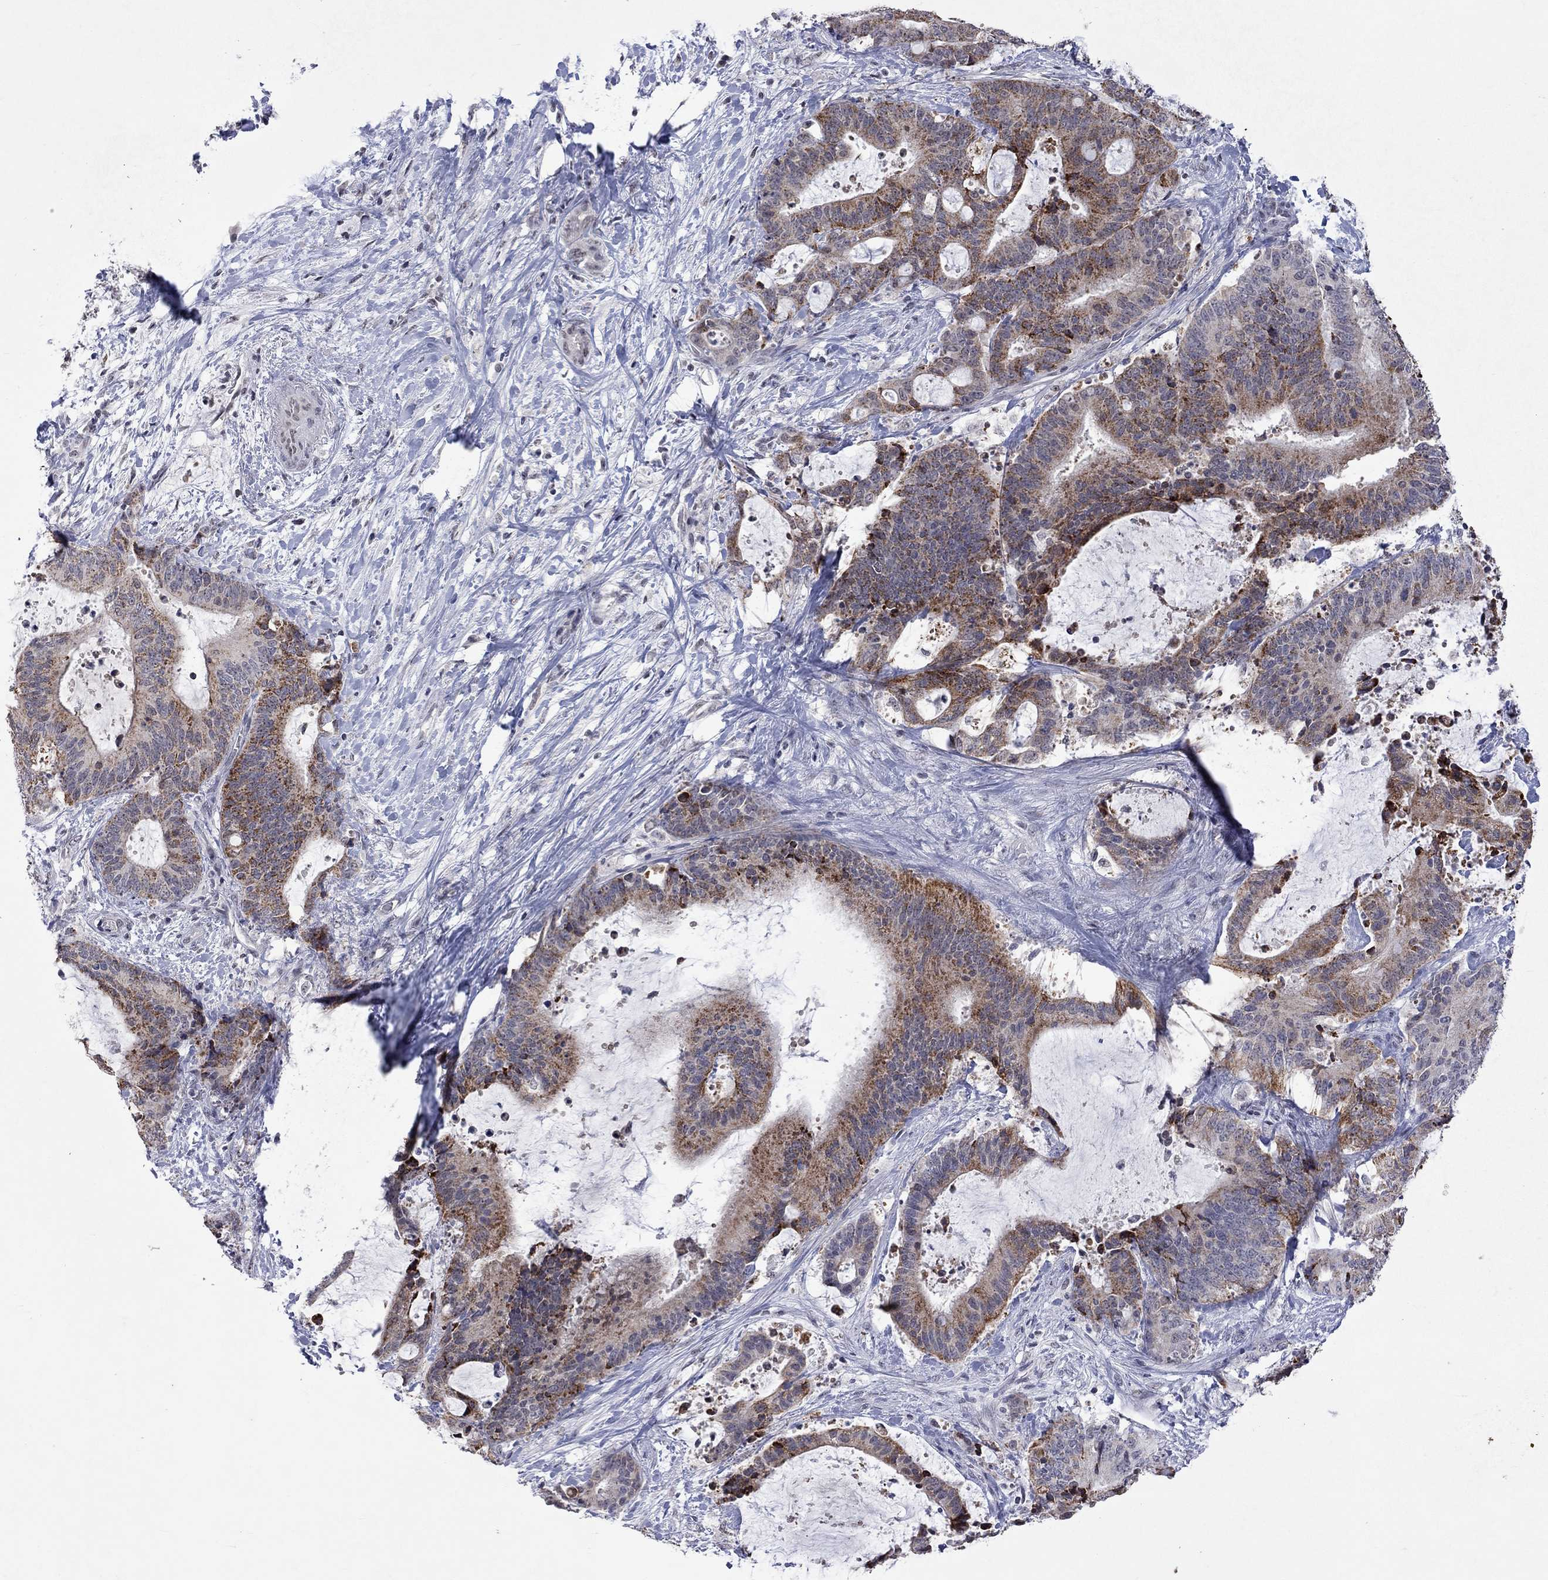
{"staining": {"intensity": "strong", "quantity": "25%-75%", "location": "cytoplasmic/membranous"}, "tissue": "liver cancer", "cell_type": "Tumor cells", "image_type": "cancer", "snomed": [{"axis": "morphology", "description": "Cholangiocarcinoma"}, {"axis": "topography", "description": "Liver"}], "caption": "A high-resolution photomicrograph shows IHC staining of liver cancer (cholangiocarcinoma), which exhibits strong cytoplasmic/membranous staining in about 25%-75% of tumor cells. Nuclei are stained in blue.", "gene": "TMEM143", "patient": {"sex": "female", "age": 73}}